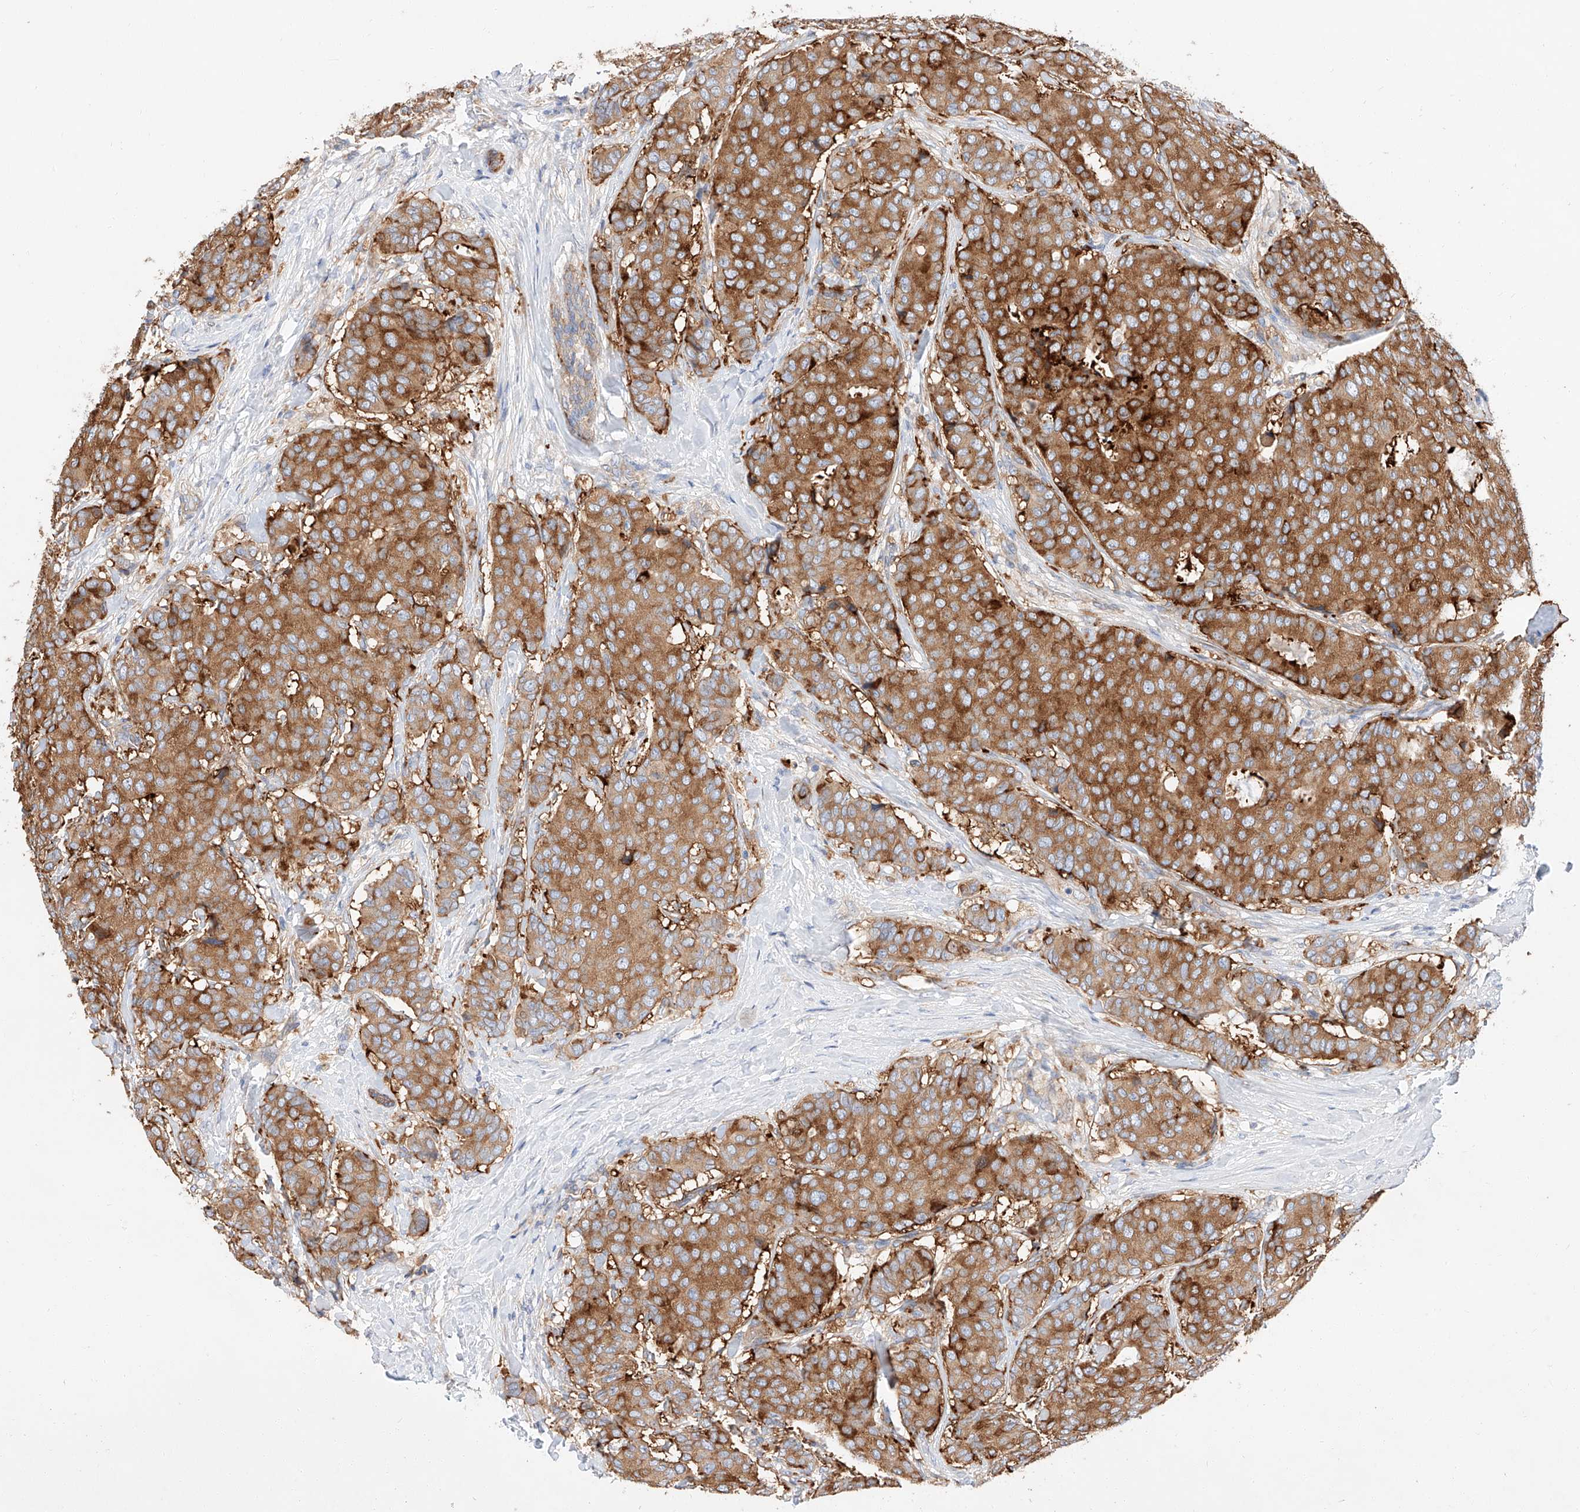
{"staining": {"intensity": "strong", "quantity": ">75%", "location": "cytoplasmic/membranous"}, "tissue": "breast cancer", "cell_type": "Tumor cells", "image_type": "cancer", "snomed": [{"axis": "morphology", "description": "Duct carcinoma"}, {"axis": "topography", "description": "Breast"}], "caption": "Brown immunohistochemical staining in human breast infiltrating ductal carcinoma demonstrates strong cytoplasmic/membranous staining in approximately >75% of tumor cells. Nuclei are stained in blue.", "gene": "GLMN", "patient": {"sex": "female", "age": 75}}